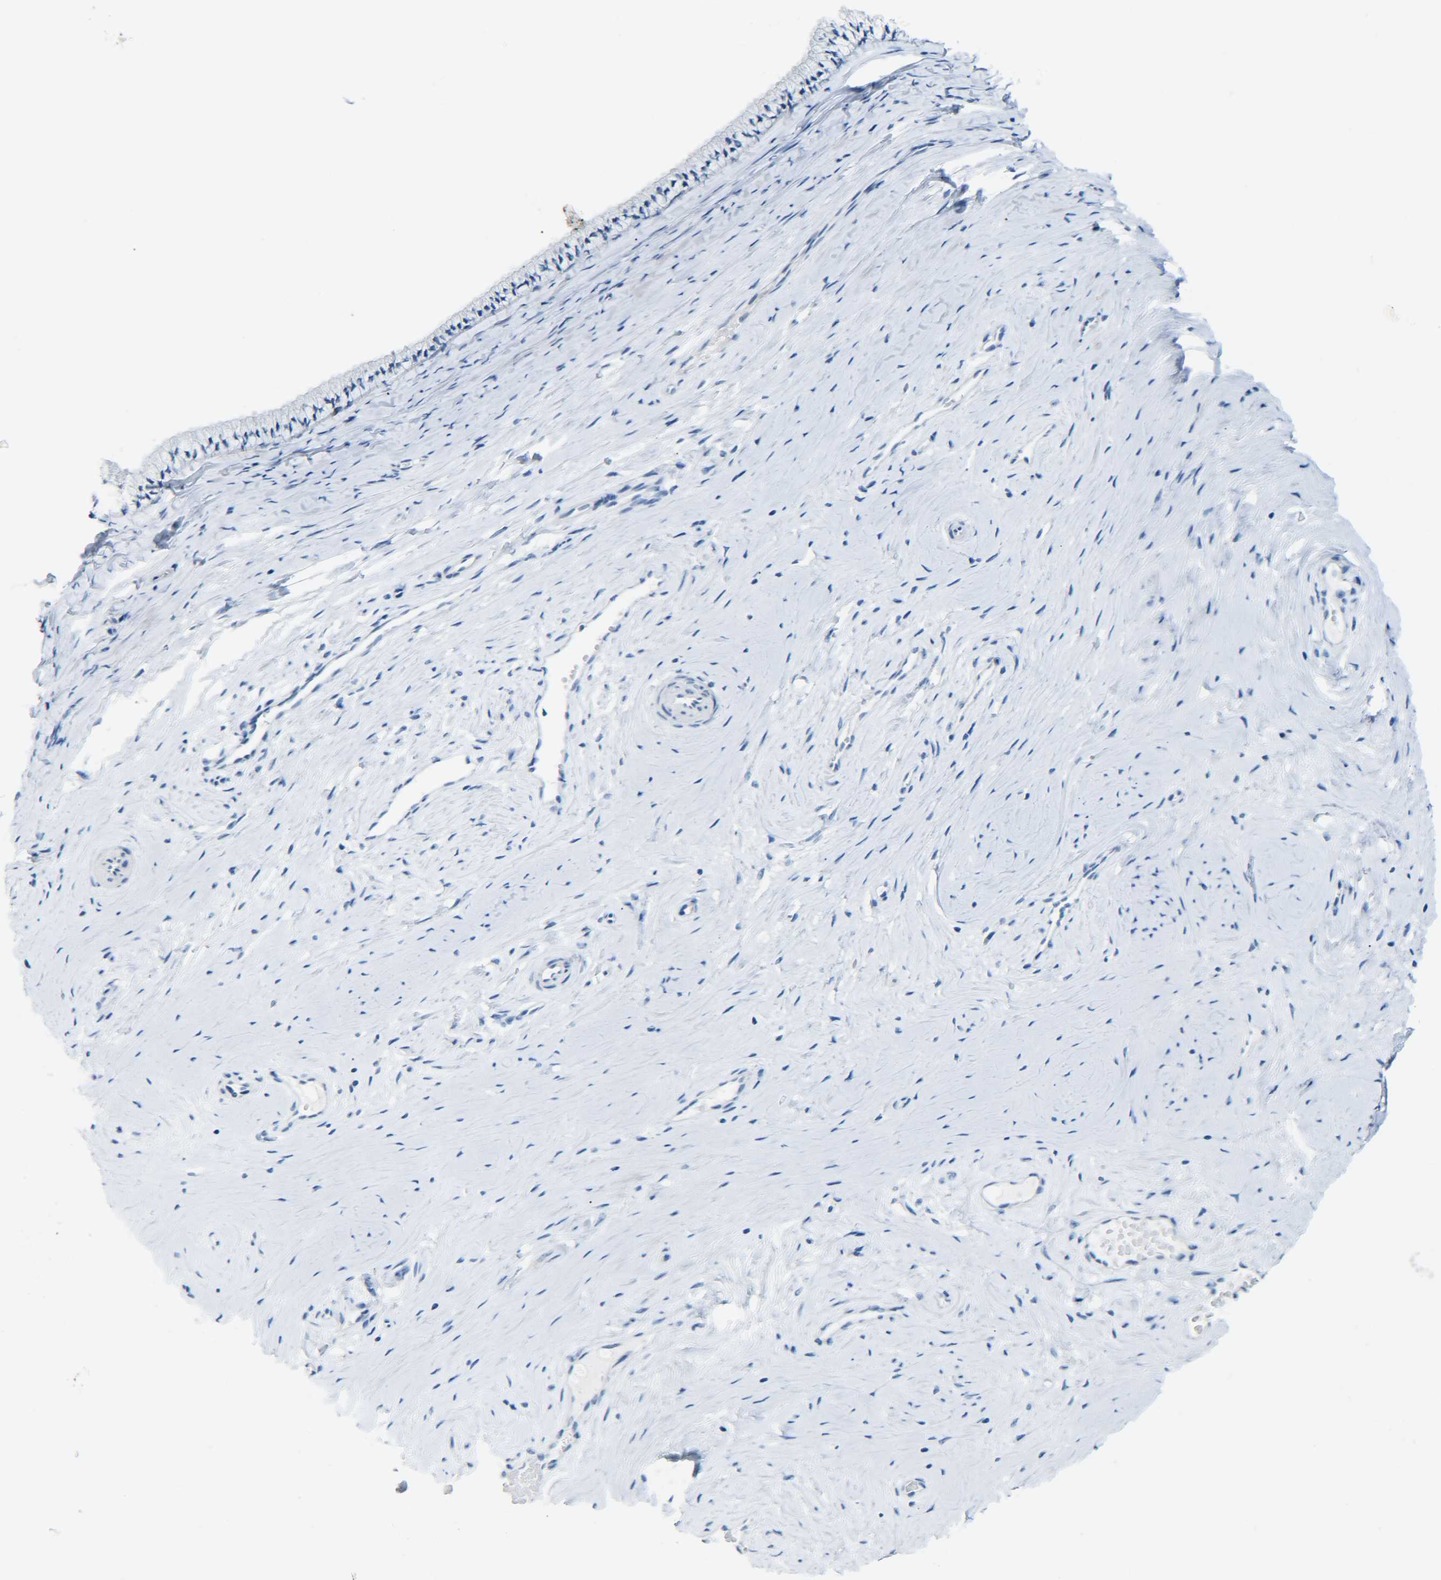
{"staining": {"intensity": "negative", "quantity": "none", "location": "none"}, "tissue": "cervix", "cell_type": "Glandular cells", "image_type": "normal", "snomed": [{"axis": "morphology", "description": "Normal tissue, NOS"}, {"axis": "topography", "description": "Cervix"}], "caption": "The micrograph demonstrates no significant expression in glandular cells of cervix. (DAB (3,3'-diaminobenzidine) immunohistochemistry visualized using brightfield microscopy, high magnification).", "gene": "C15orf48", "patient": {"sex": "female", "age": 39}}